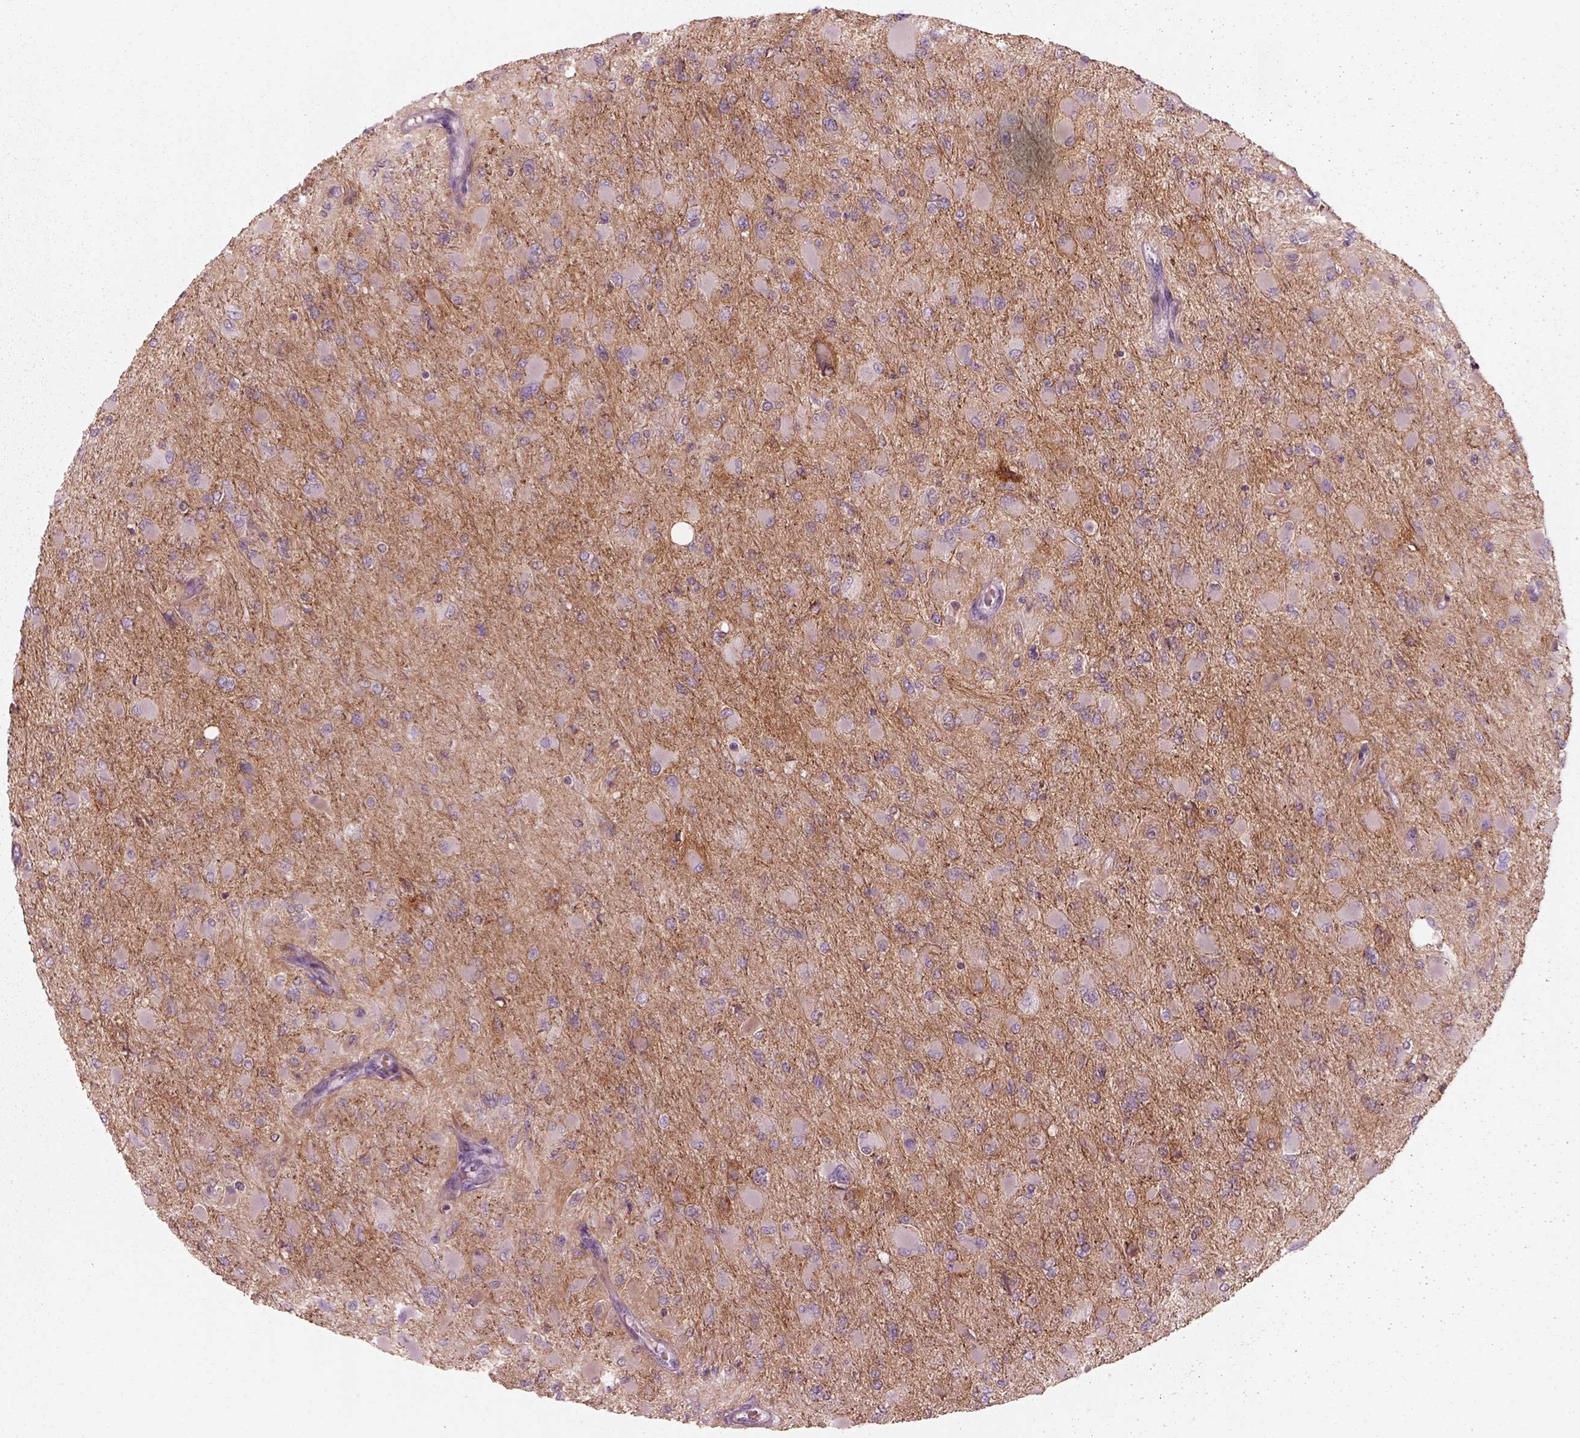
{"staining": {"intensity": "negative", "quantity": "none", "location": "none"}, "tissue": "glioma", "cell_type": "Tumor cells", "image_type": "cancer", "snomed": [{"axis": "morphology", "description": "Glioma, malignant, High grade"}, {"axis": "topography", "description": "Cerebral cortex"}], "caption": "Immunohistochemistry micrograph of human high-grade glioma (malignant) stained for a protein (brown), which shows no expression in tumor cells.", "gene": "CADM2", "patient": {"sex": "female", "age": 36}}